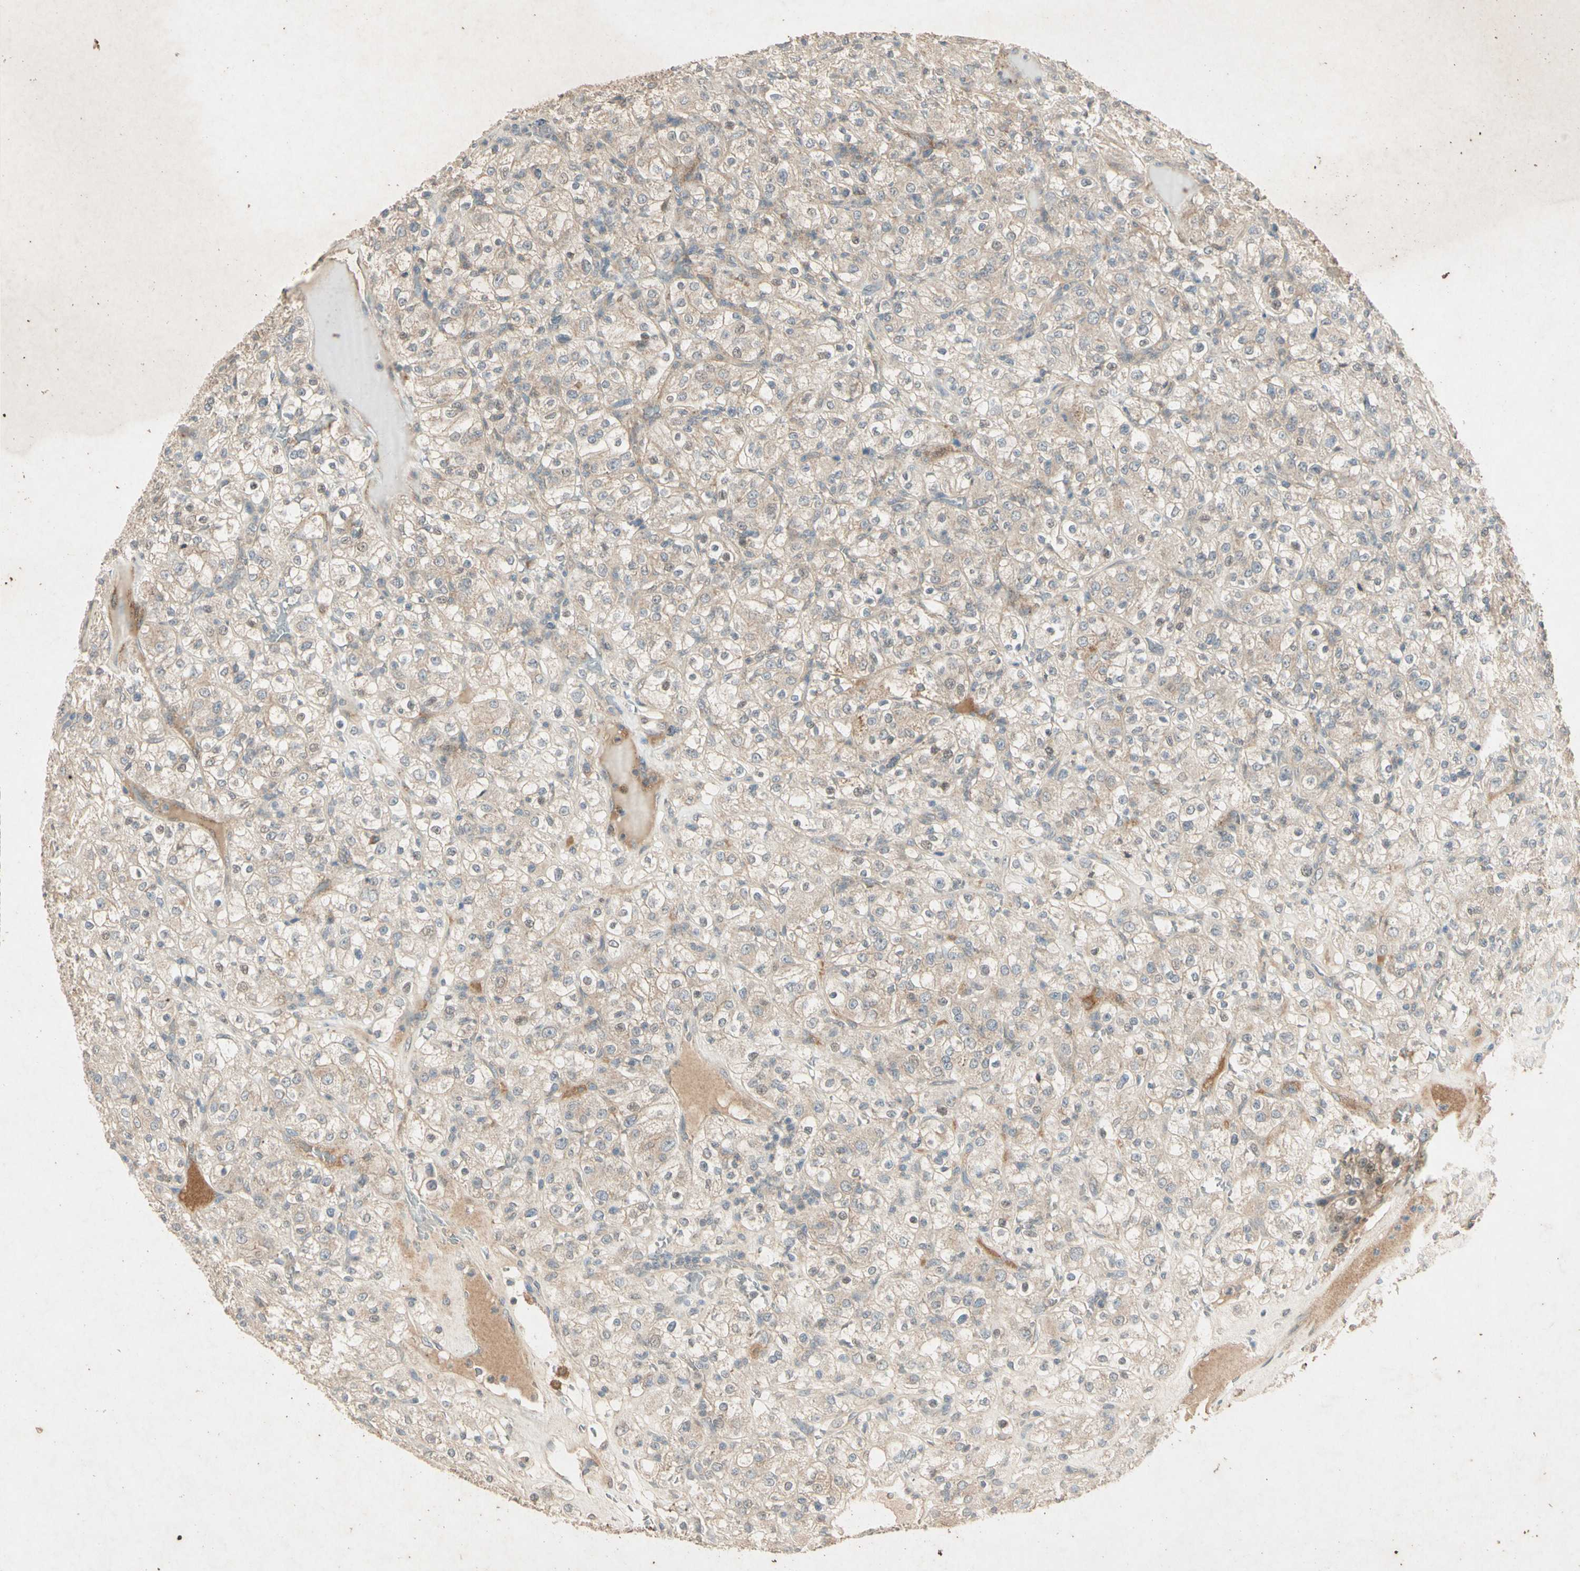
{"staining": {"intensity": "weak", "quantity": "25%-75%", "location": "cytoplasmic/membranous"}, "tissue": "renal cancer", "cell_type": "Tumor cells", "image_type": "cancer", "snomed": [{"axis": "morphology", "description": "Normal tissue, NOS"}, {"axis": "morphology", "description": "Adenocarcinoma, NOS"}, {"axis": "topography", "description": "Kidney"}], "caption": "Immunohistochemical staining of human adenocarcinoma (renal) demonstrates low levels of weak cytoplasmic/membranous protein staining in about 25%-75% of tumor cells. Nuclei are stained in blue.", "gene": "GPLD1", "patient": {"sex": "female", "age": 72}}